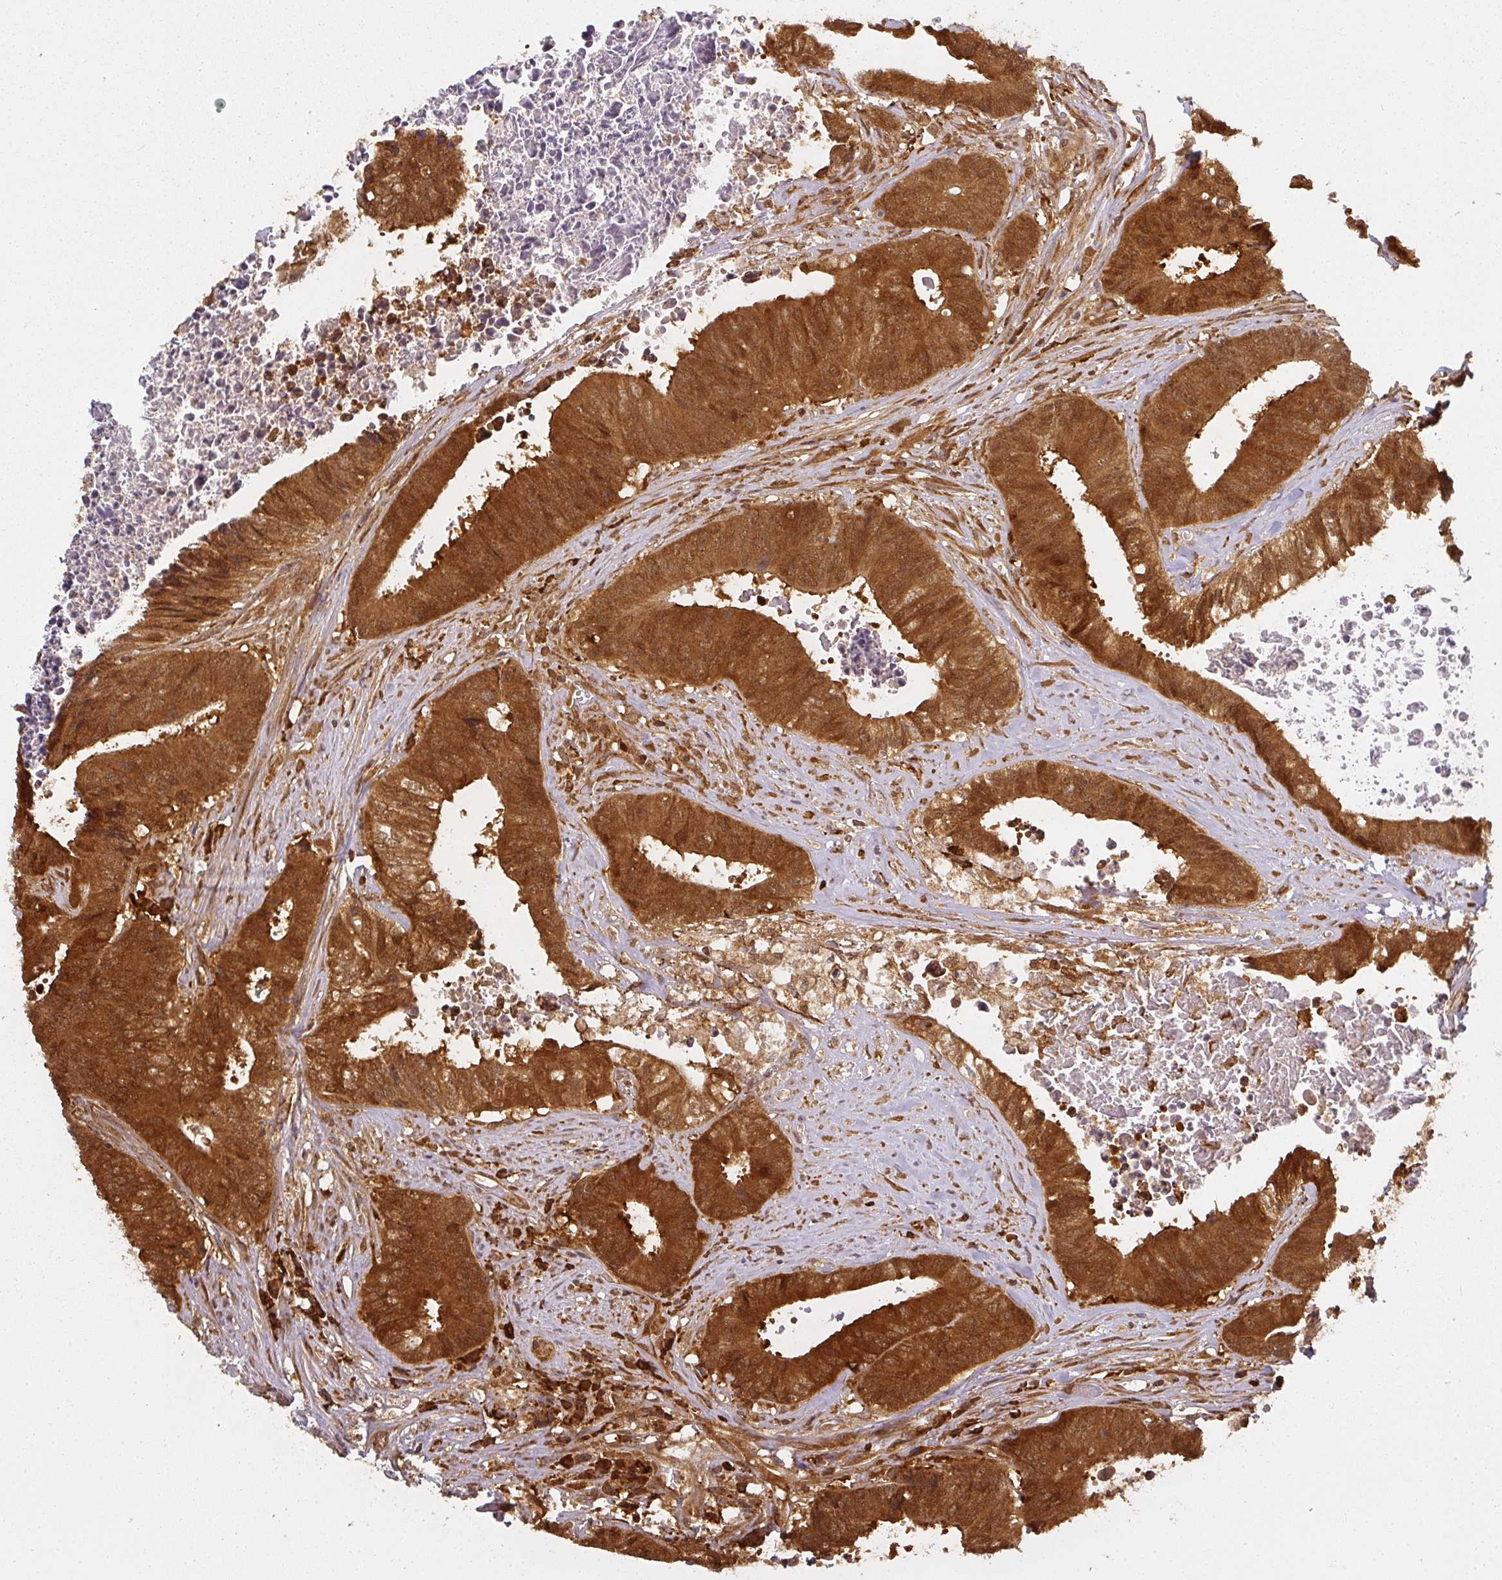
{"staining": {"intensity": "strong", "quantity": ">75%", "location": "cytoplasmic/membranous"}, "tissue": "colorectal cancer", "cell_type": "Tumor cells", "image_type": "cancer", "snomed": [{"axis": "morphology", "description": "Adenocarcinoma, NOS"}, {"axis": "topography", "description": "Rectum"}], "caption": "A brown stain highlights strong cytoplasmic/membranous positivity of a protein in colorectal cancer (adenocarcinoma) tumor cells.", "gene": "PPP6R3", "patient": {"sex": "male", "age": 72}}